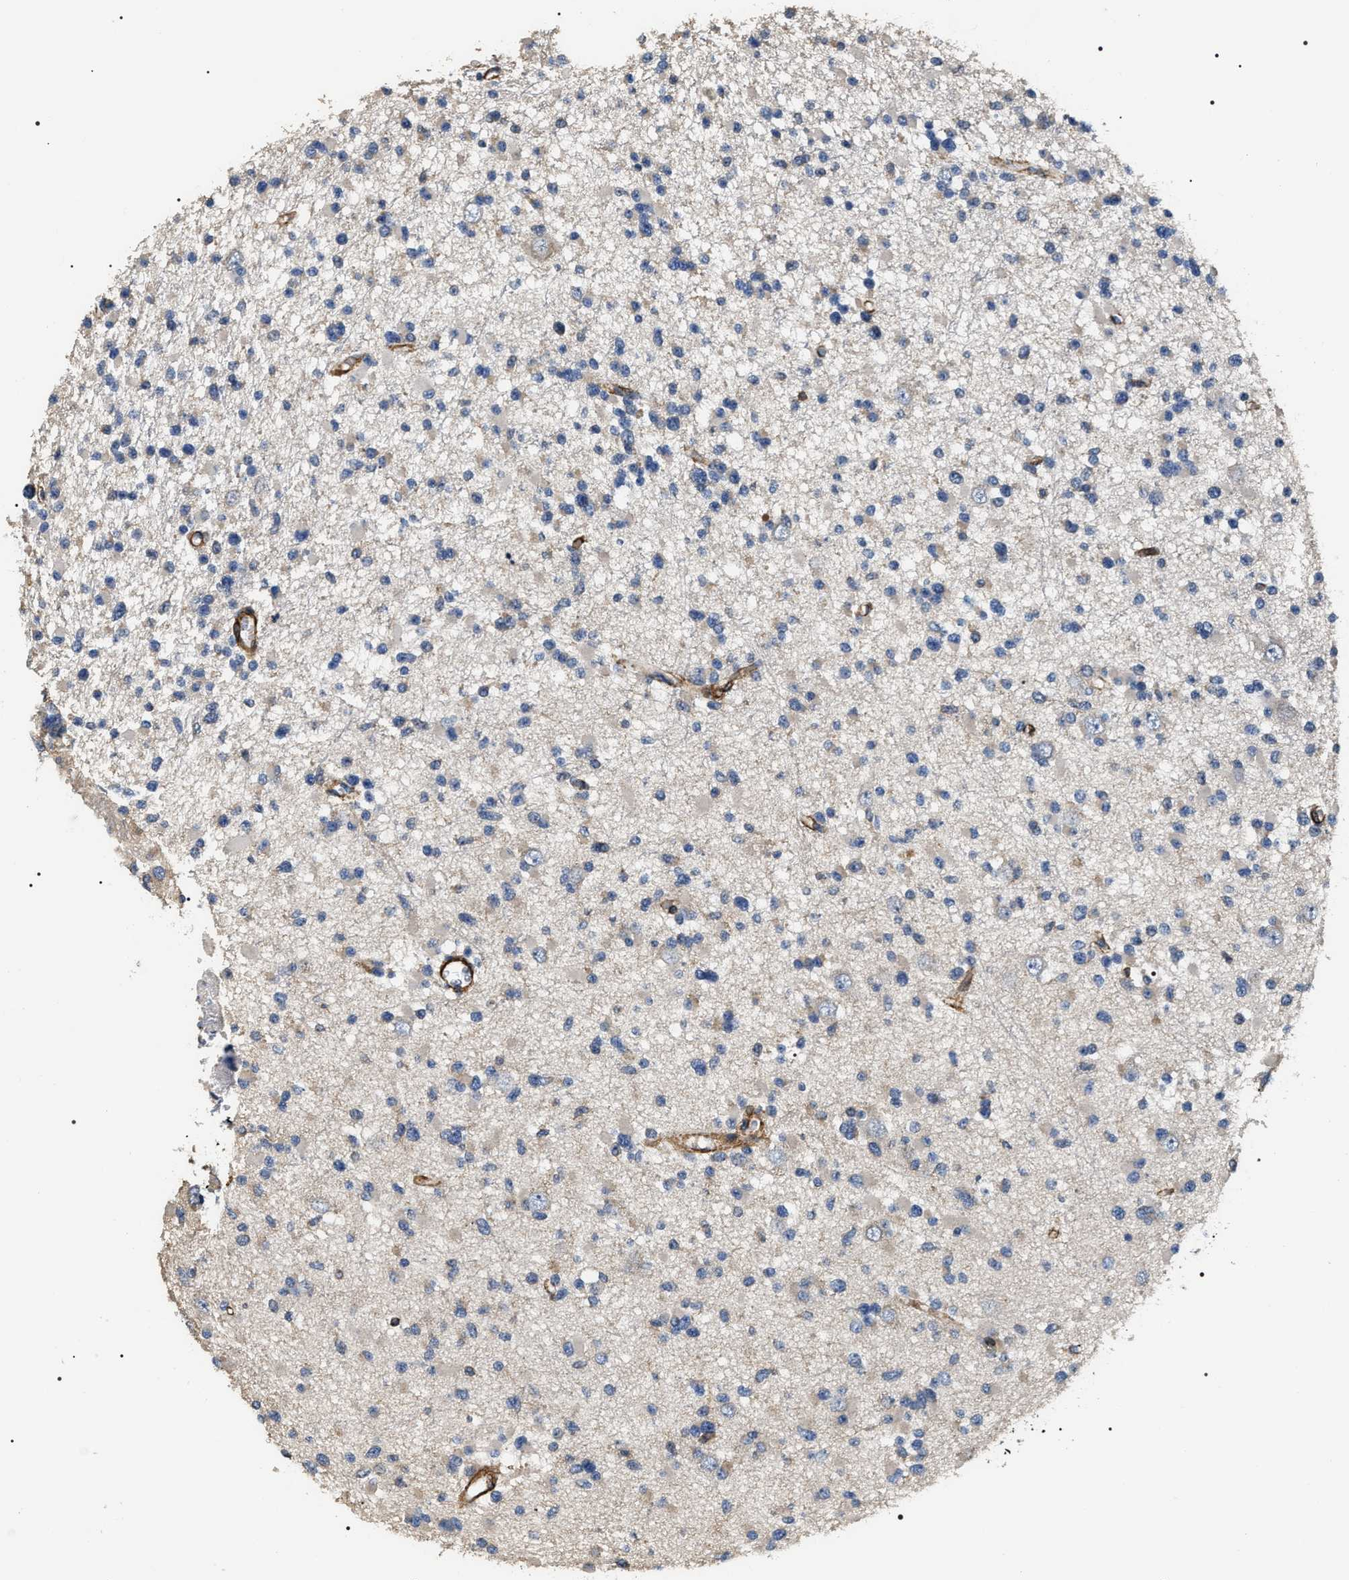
{"staining": {"intensity": "negative", "quantity": "none", "location": "none"}, "tissue": "glioma", "cell_type": "Tumor cells", "image_type": "cancer", "snomed": [{"axis": "morphology", "description": "Glioma, malignant, Low grade"}, {"axis": "topography", "description": "Brain"}], "caption": "A photomicrograph of glioma stained for a protein exhibits no brown staining in tumor cells. The staining is performed using DAB (3,3'-diaminobenzidine) brown chromogen with nuclei counter-stained in using hematoxylin.", "gene": "ZC3HAV1L", "patient": {"sex": "female", "age": 22}}